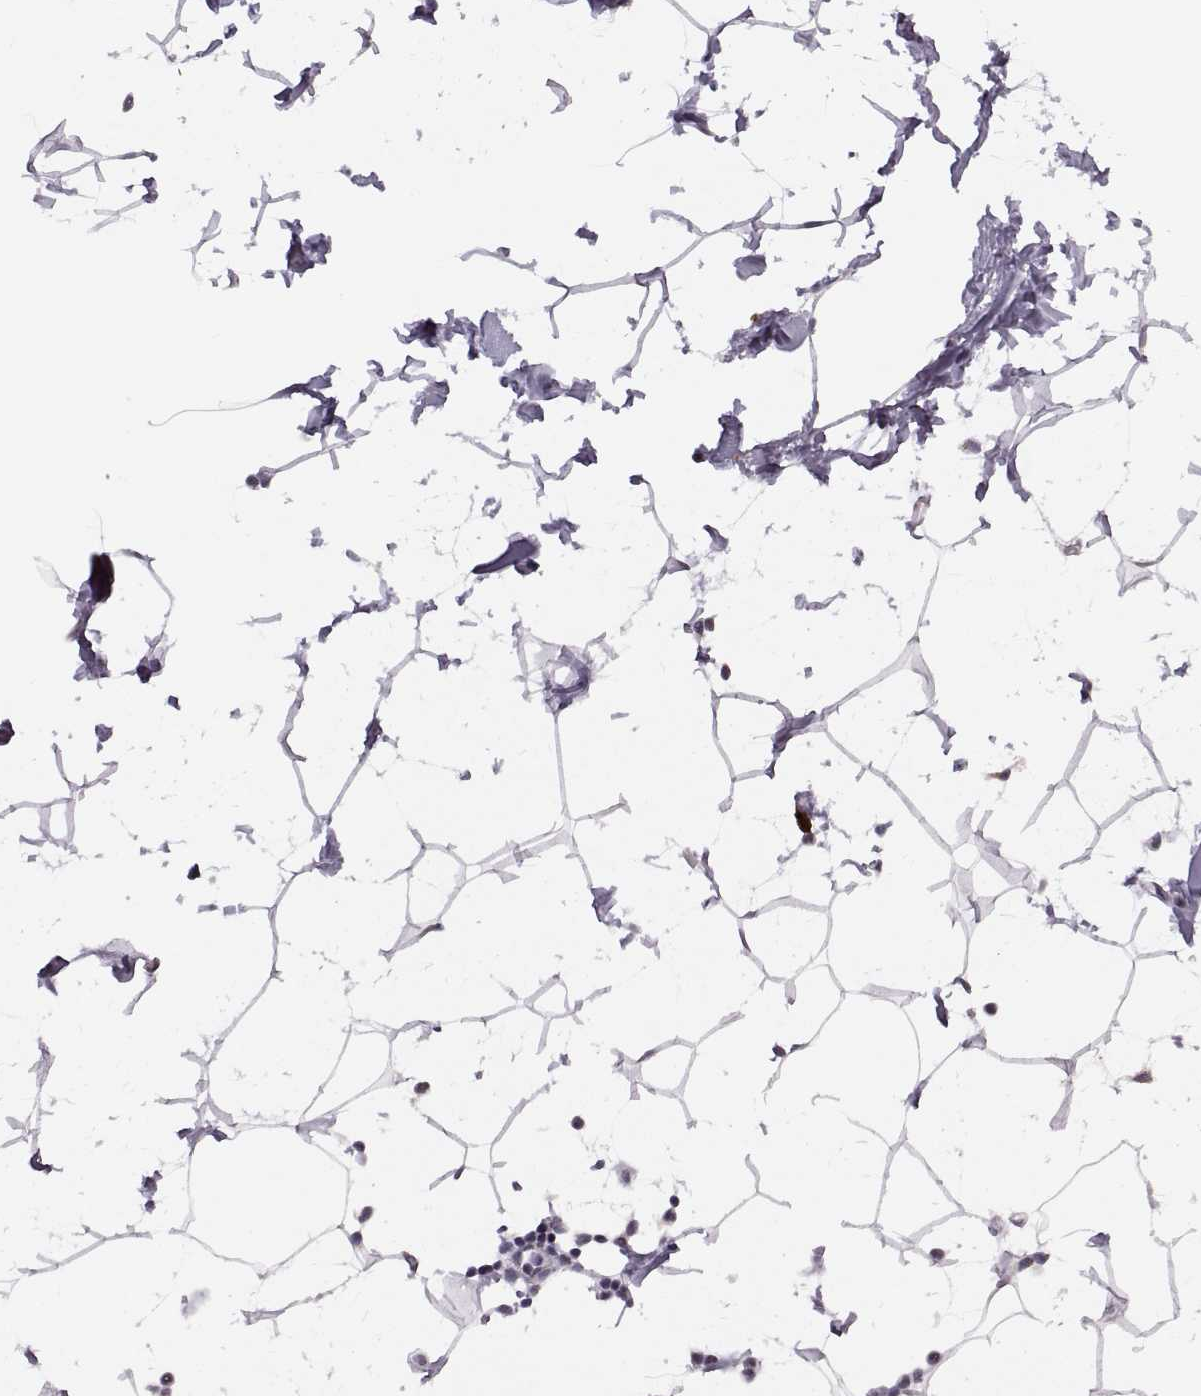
{"staining": {"intensity": "negative", "quantity": "none", "location": "none"}, "tissue": "breast", "cell_type": "Adipocytes", "image_type": "normal", "snomed": [{"axis": "morphology", "description": "Normal tissue, NOS"}, {"axis": "topography", "description": "Breast"}], "caption": "IHC image of benign breast: breast stained with DAB reveals no significant protein staining in adipocytes.", "gene": "PRSS37", "patient": {"sex": "female", "age": 32}}